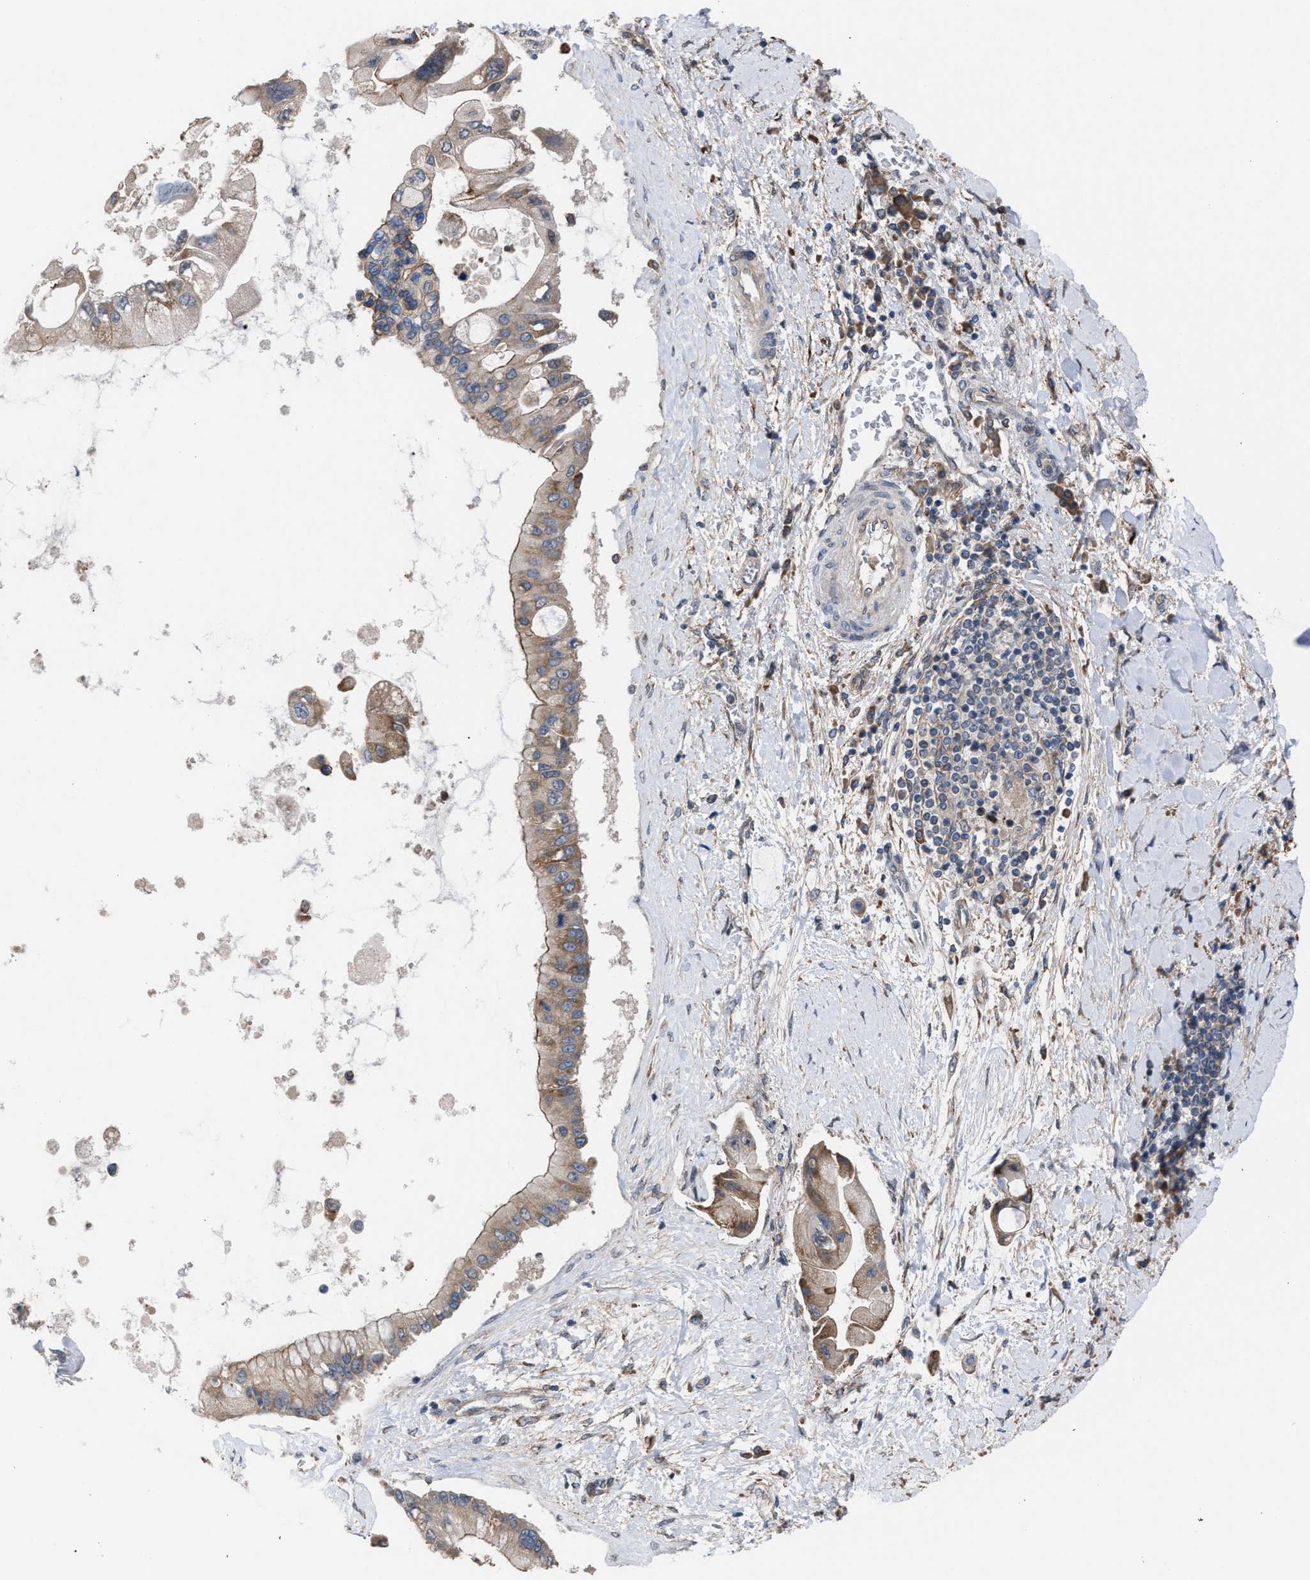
{"staining": {"intensity": "moderate", "quantity": ">75%", "location": "cytoplasmic/membranous"}, "tissue": "liver cancer", "cell_type": "Tumor cells", "image_type": "cancer", "snomed": [{"axis": "morphology", "description": "Cholangiocarcinoma"}, {"axis": "topography", "description": "Liver"}], "caption": "Protein expression analysis of human cholangiocarcinoma (liver) reveals moderate cytoplasmic/membranous positivity in approximately >75% of tumor cells.", "gene": "TP53BP2", "patient": {"sex": "male", "age": 50}}